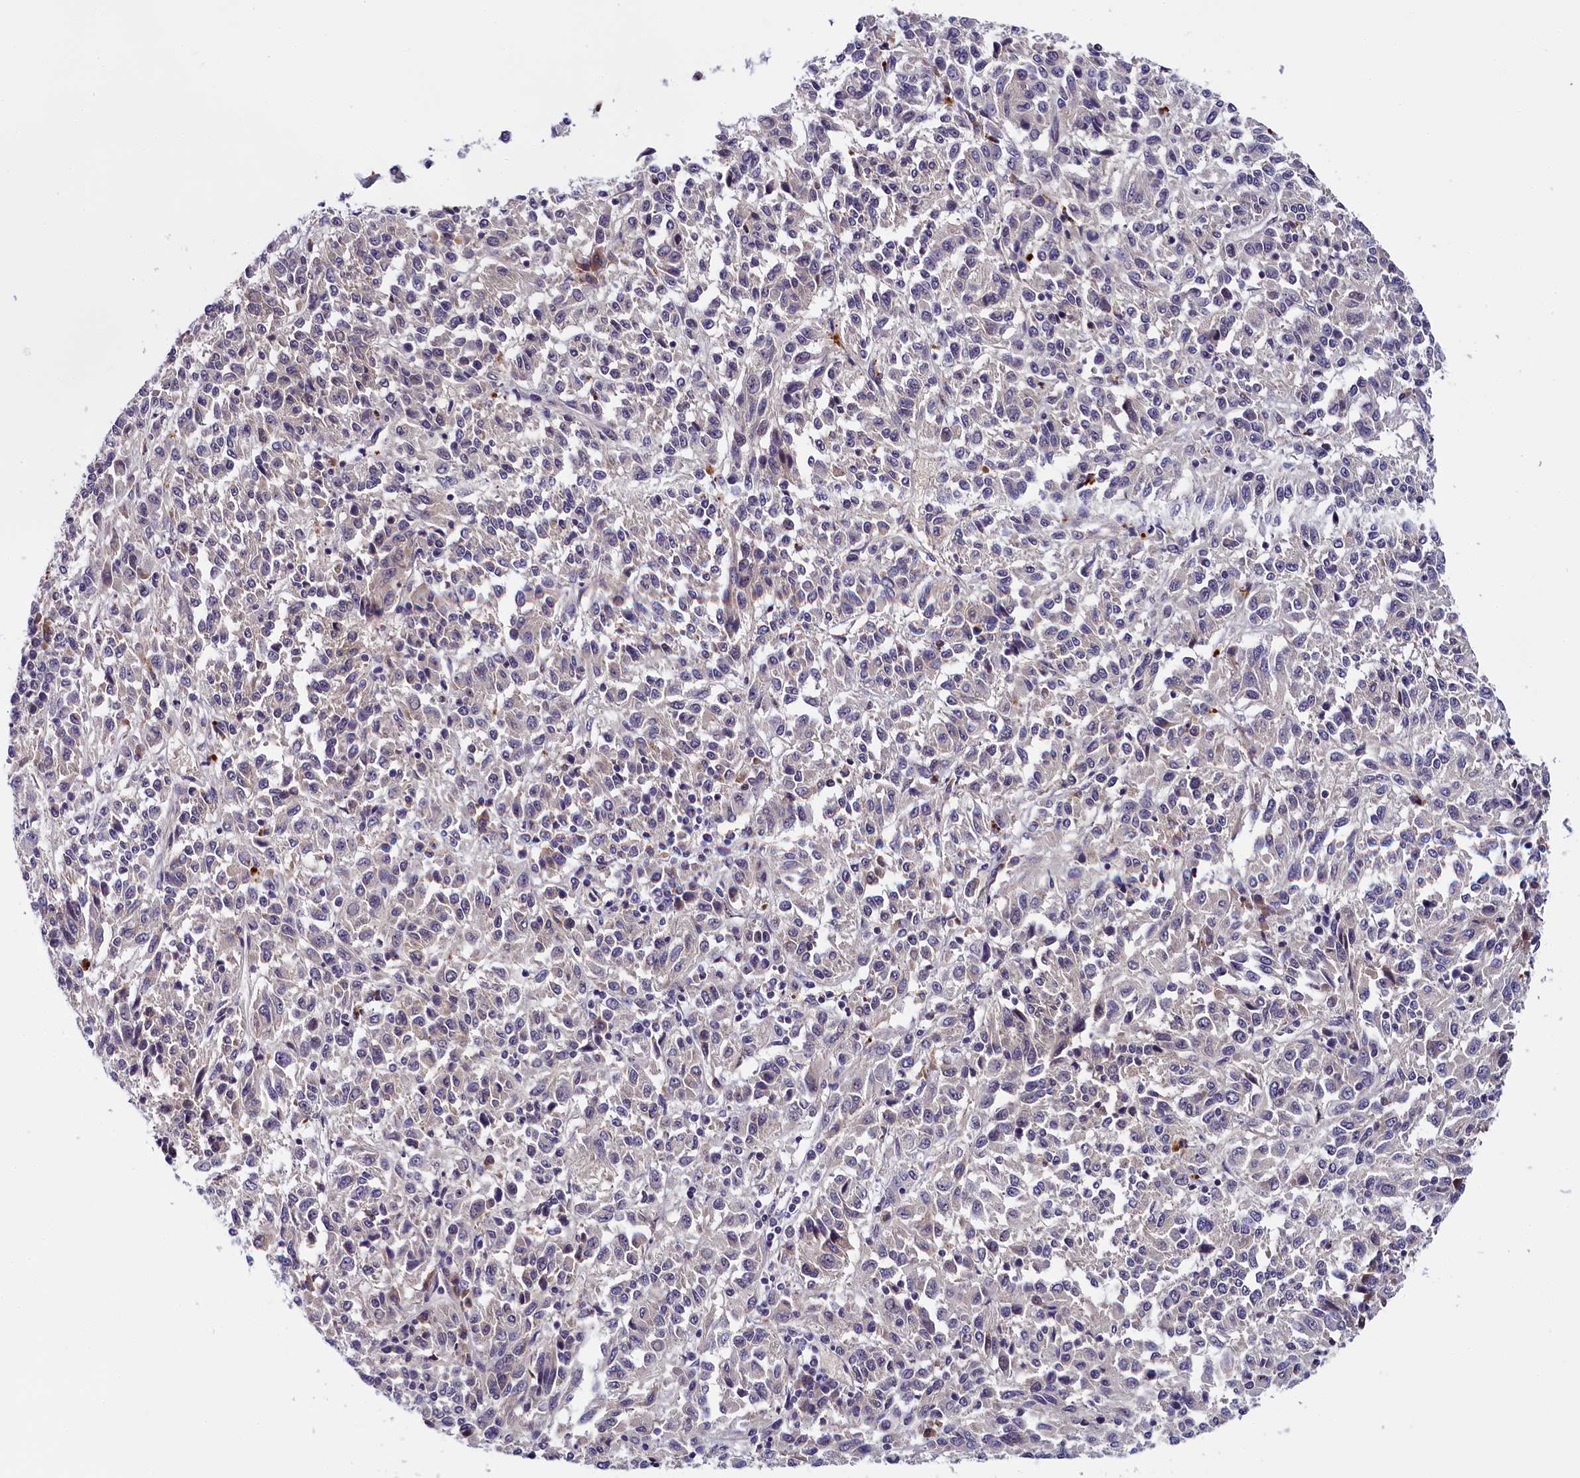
{"staining": {"intensity": "negative", "quantity": "none", "location": "none"}, "tissue": "melanoma", "cell_type": "Tumor cells", "image_type": "cancer", "snomed": [{"axis": "morphology", "description": "Malignant melanoma, Metastatic site"}, {"axis": "topography", "description": "Lung"}], "caption": "A photomicrograph of human melanoma is negative for staining in tumor cells.", "gene": "ENKD1", "patient": {"sex": "male", "age": 64}}